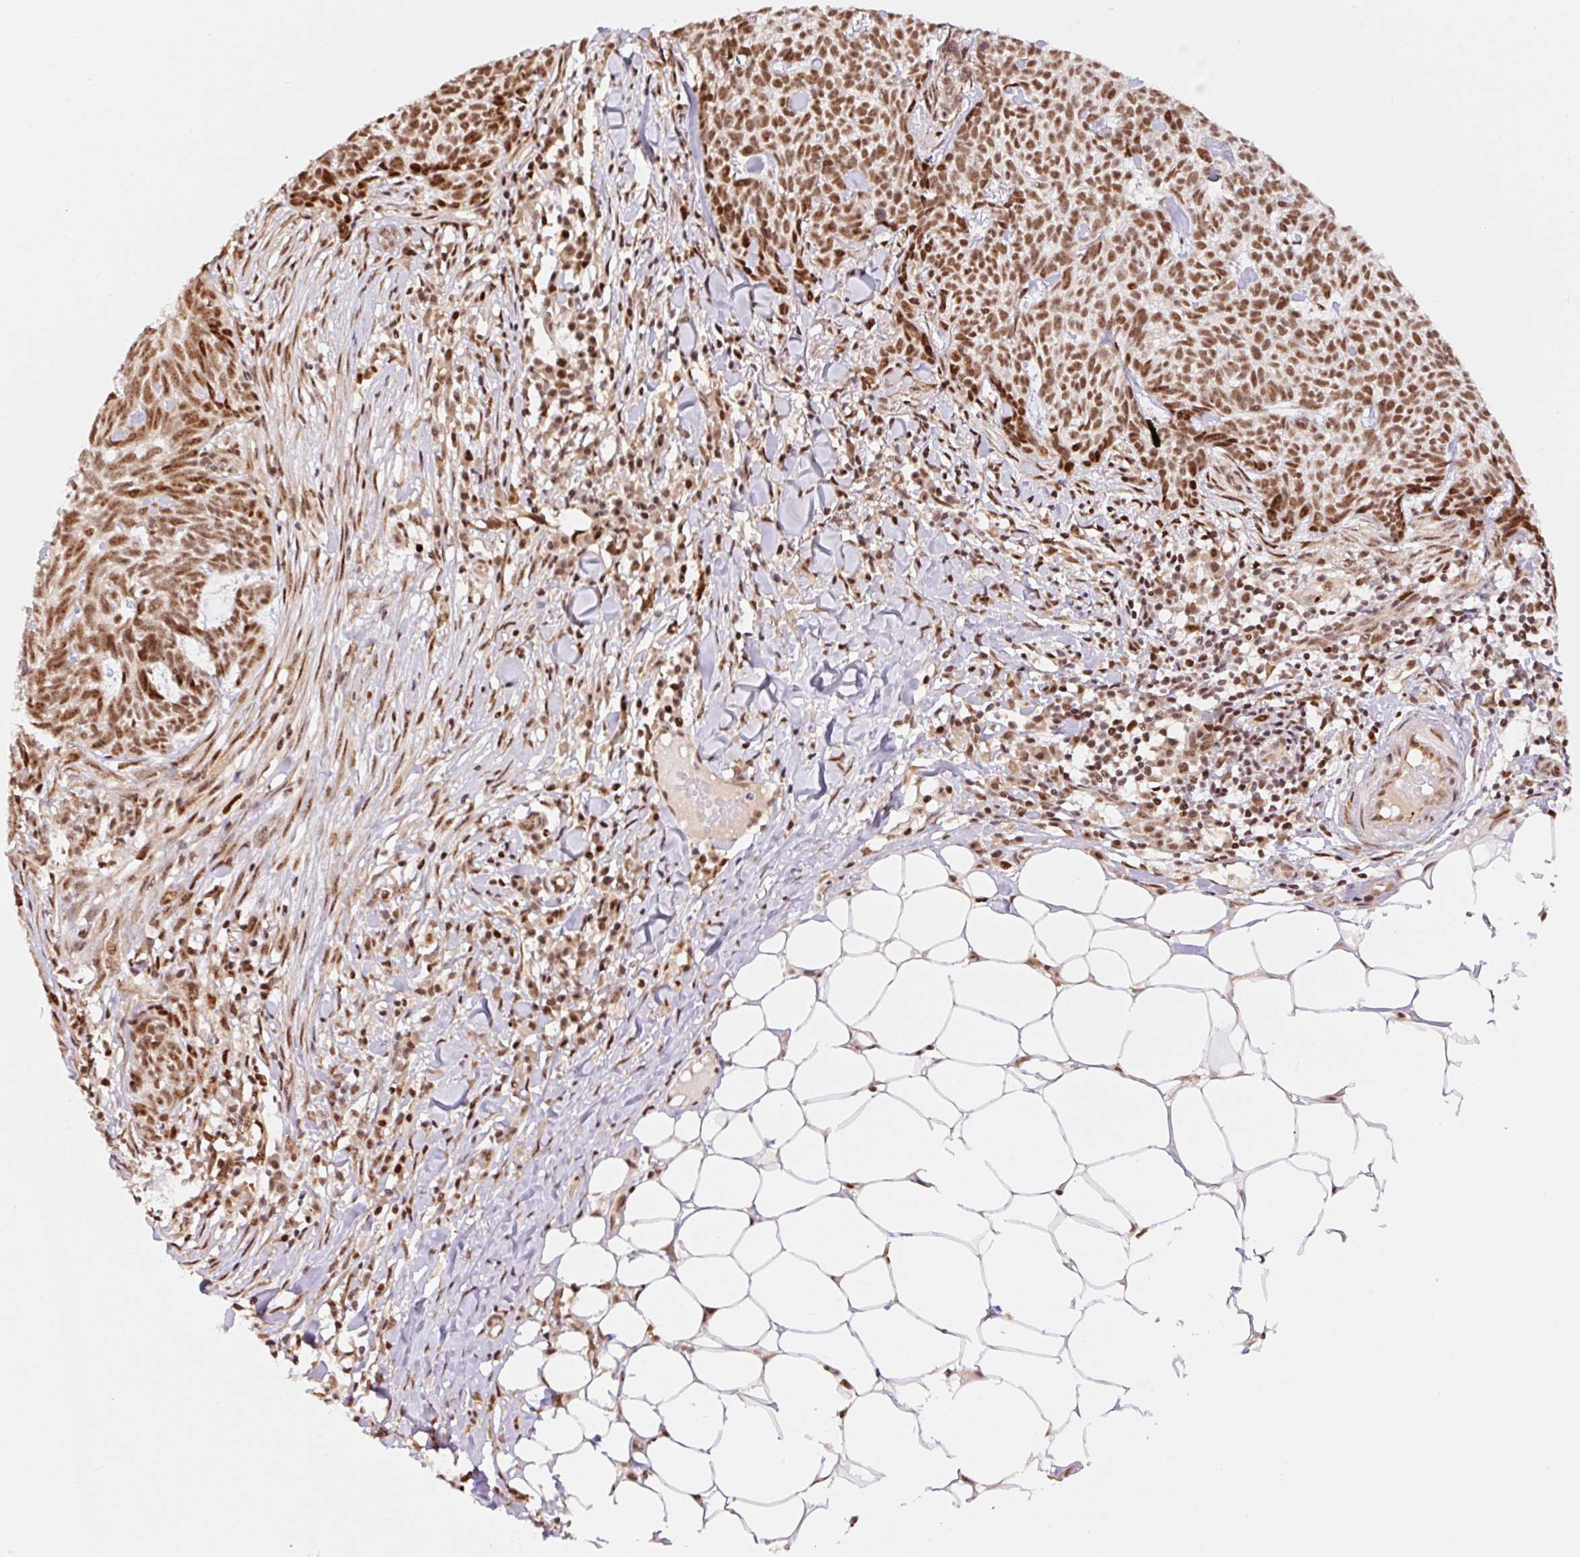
{"staining": {"intensity": "moderate", "quantity": ">75%", "location": "nuclear"}, "tissue": "skin cancer", "cell_type": "Tumor cells", "image_type": "cancer", "snomed": [{"axis": "morphology", "description": "Basal cell carcinoma"}, {"axis": "topography", "description": "Skin"}], "caption": "This micrograph displays immunohistochemistry (IHC) staining of human basal cell carcinoma (skin), with medium moderate nuclear staining in approximately >75% of tumor cells.", "gene": "INTS8", "patient": {"sex": "female", "age": 93}}